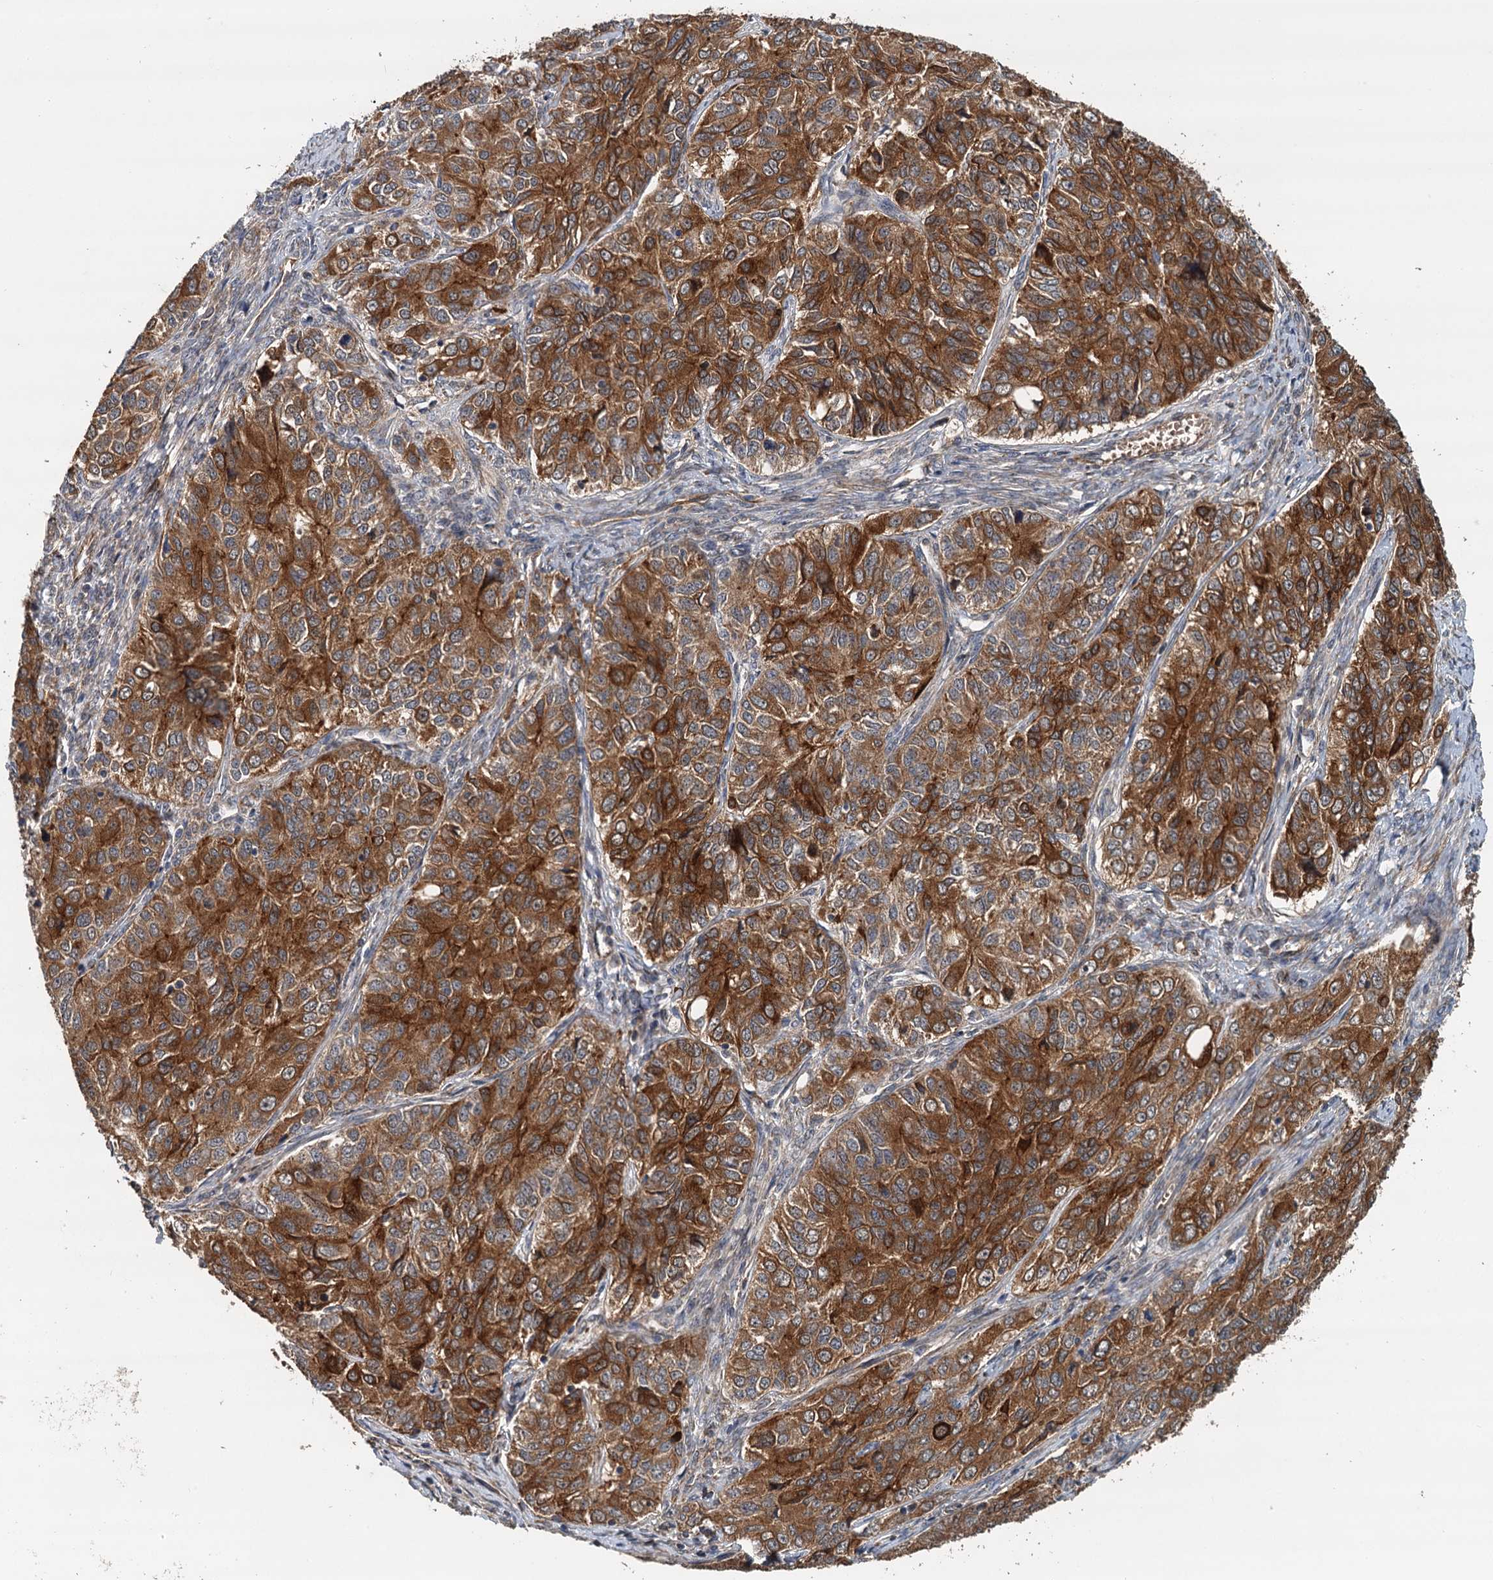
{"staining": {"intensity": "strong", "quantity": ">75%", "location": "cytoplasmic/membranous"}, "tissue": "ovarian cancer", "cell_type": "Tumor cells", "image_type": "cancer", "snomed": [{"axis": "morphology", "description": "Carcinoma, endometroid"}, {"axis": "topography", "description": "Ovary"}], "caption": "Strong cytoplasmic/membranous positivity is seen in approximately >75% of tumor cells in ovarian cancer (endometroid carcinoma).", "gene": "LRRK2", "patient": {"sex": "female", "age": 51}}